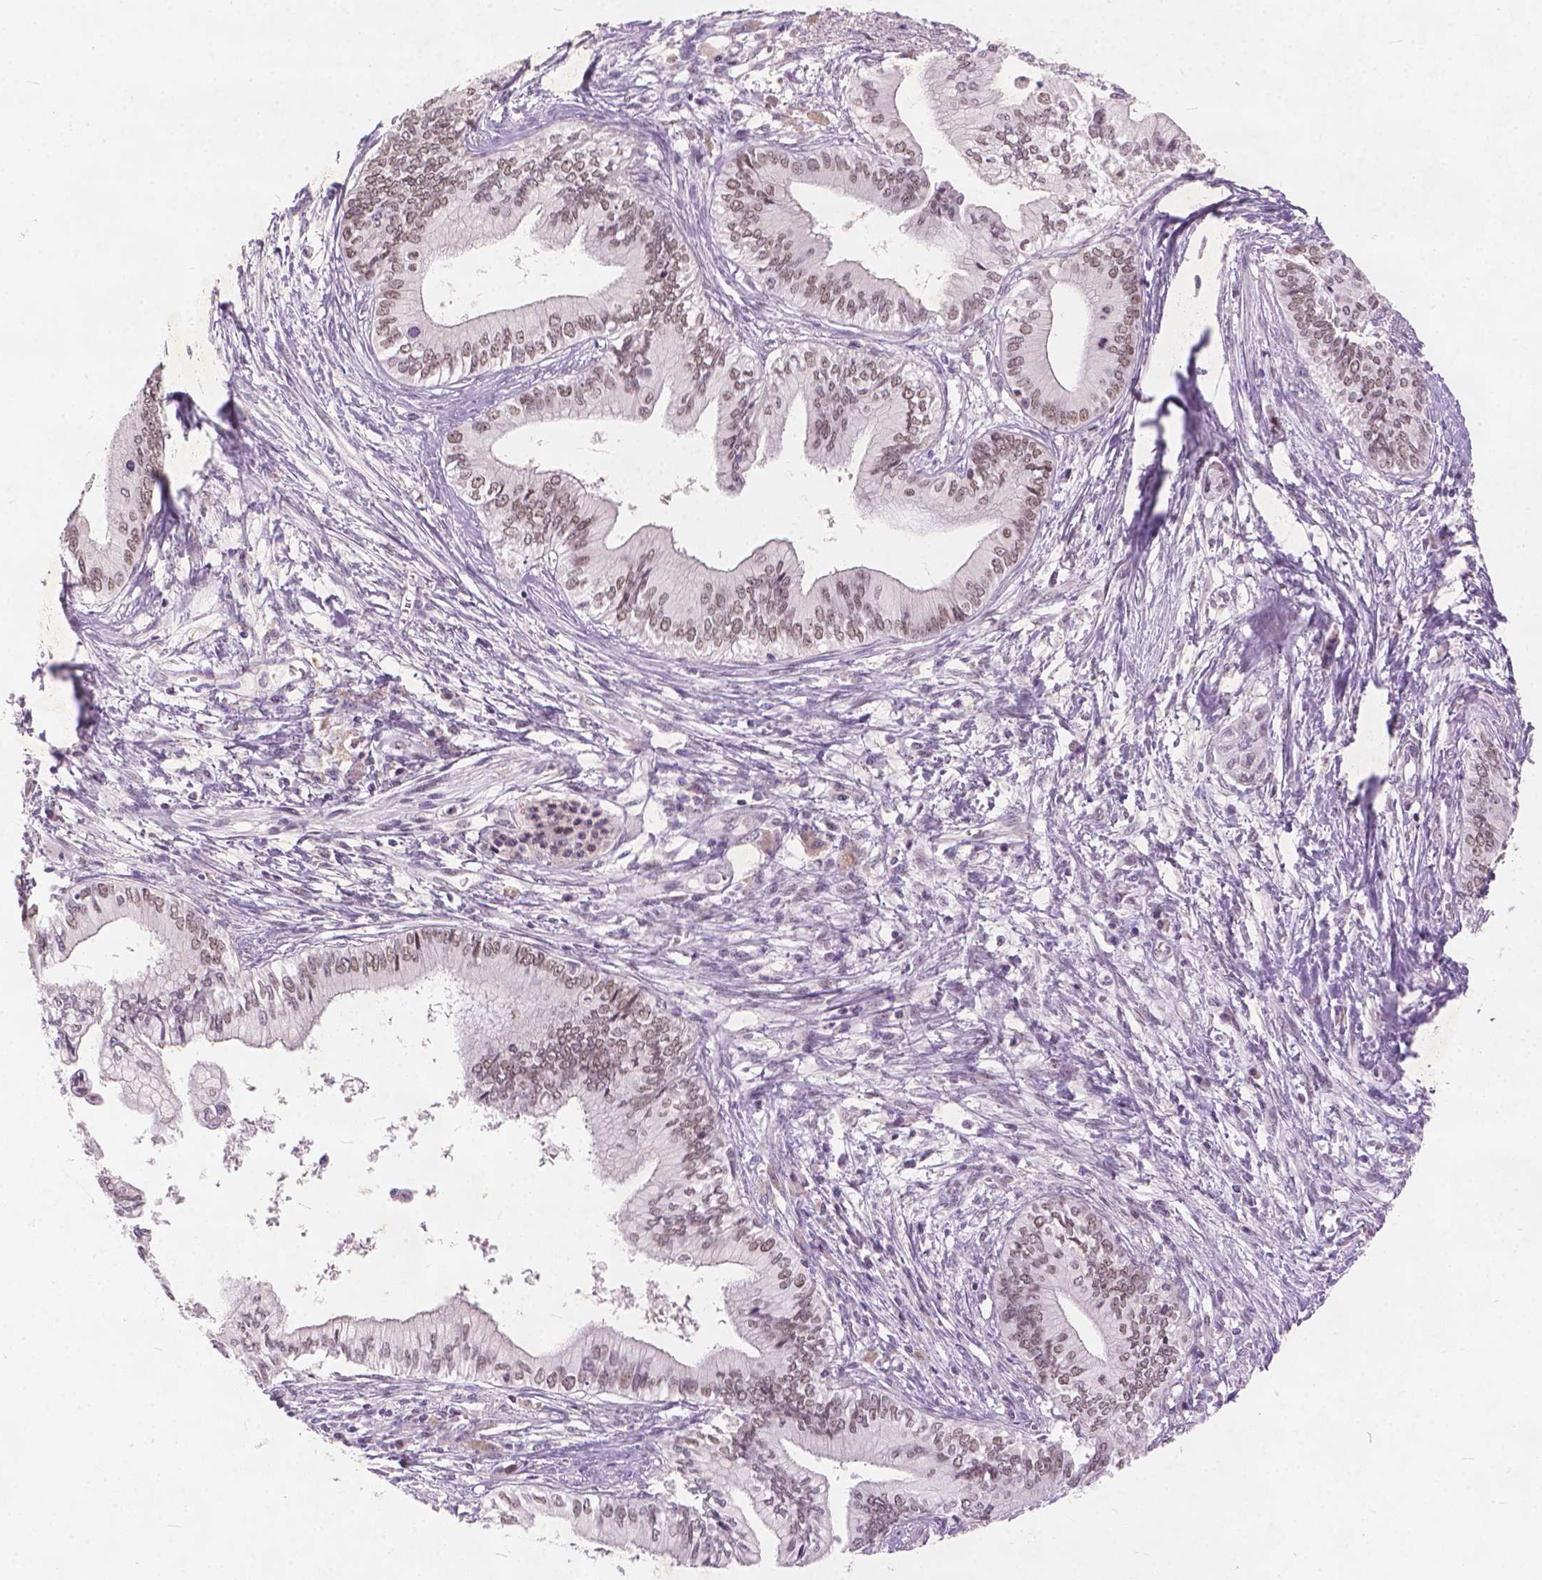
{"staining": {"intensity": "weak", "quantity": "25%-75%", "location": "nuclear"}, "tissue": "pancreatic cancer", "cell_type": "Tumor cells", "image_type": "cancer", "snomed": [{"axis": "morphology", "description": "Adenocarcinoma, NOS"}, {"axis": "topography", "description": "Pancreas"}], "caption": "The histopathology image demonstrates immunohistochemical staining of adenocarcinoma (pancreatic). There is weak nuclear staining is identified in about 25%-75% of tumor cells.", "gene": "FAM53A", "patient": {"sex": "female", "age": 61}}